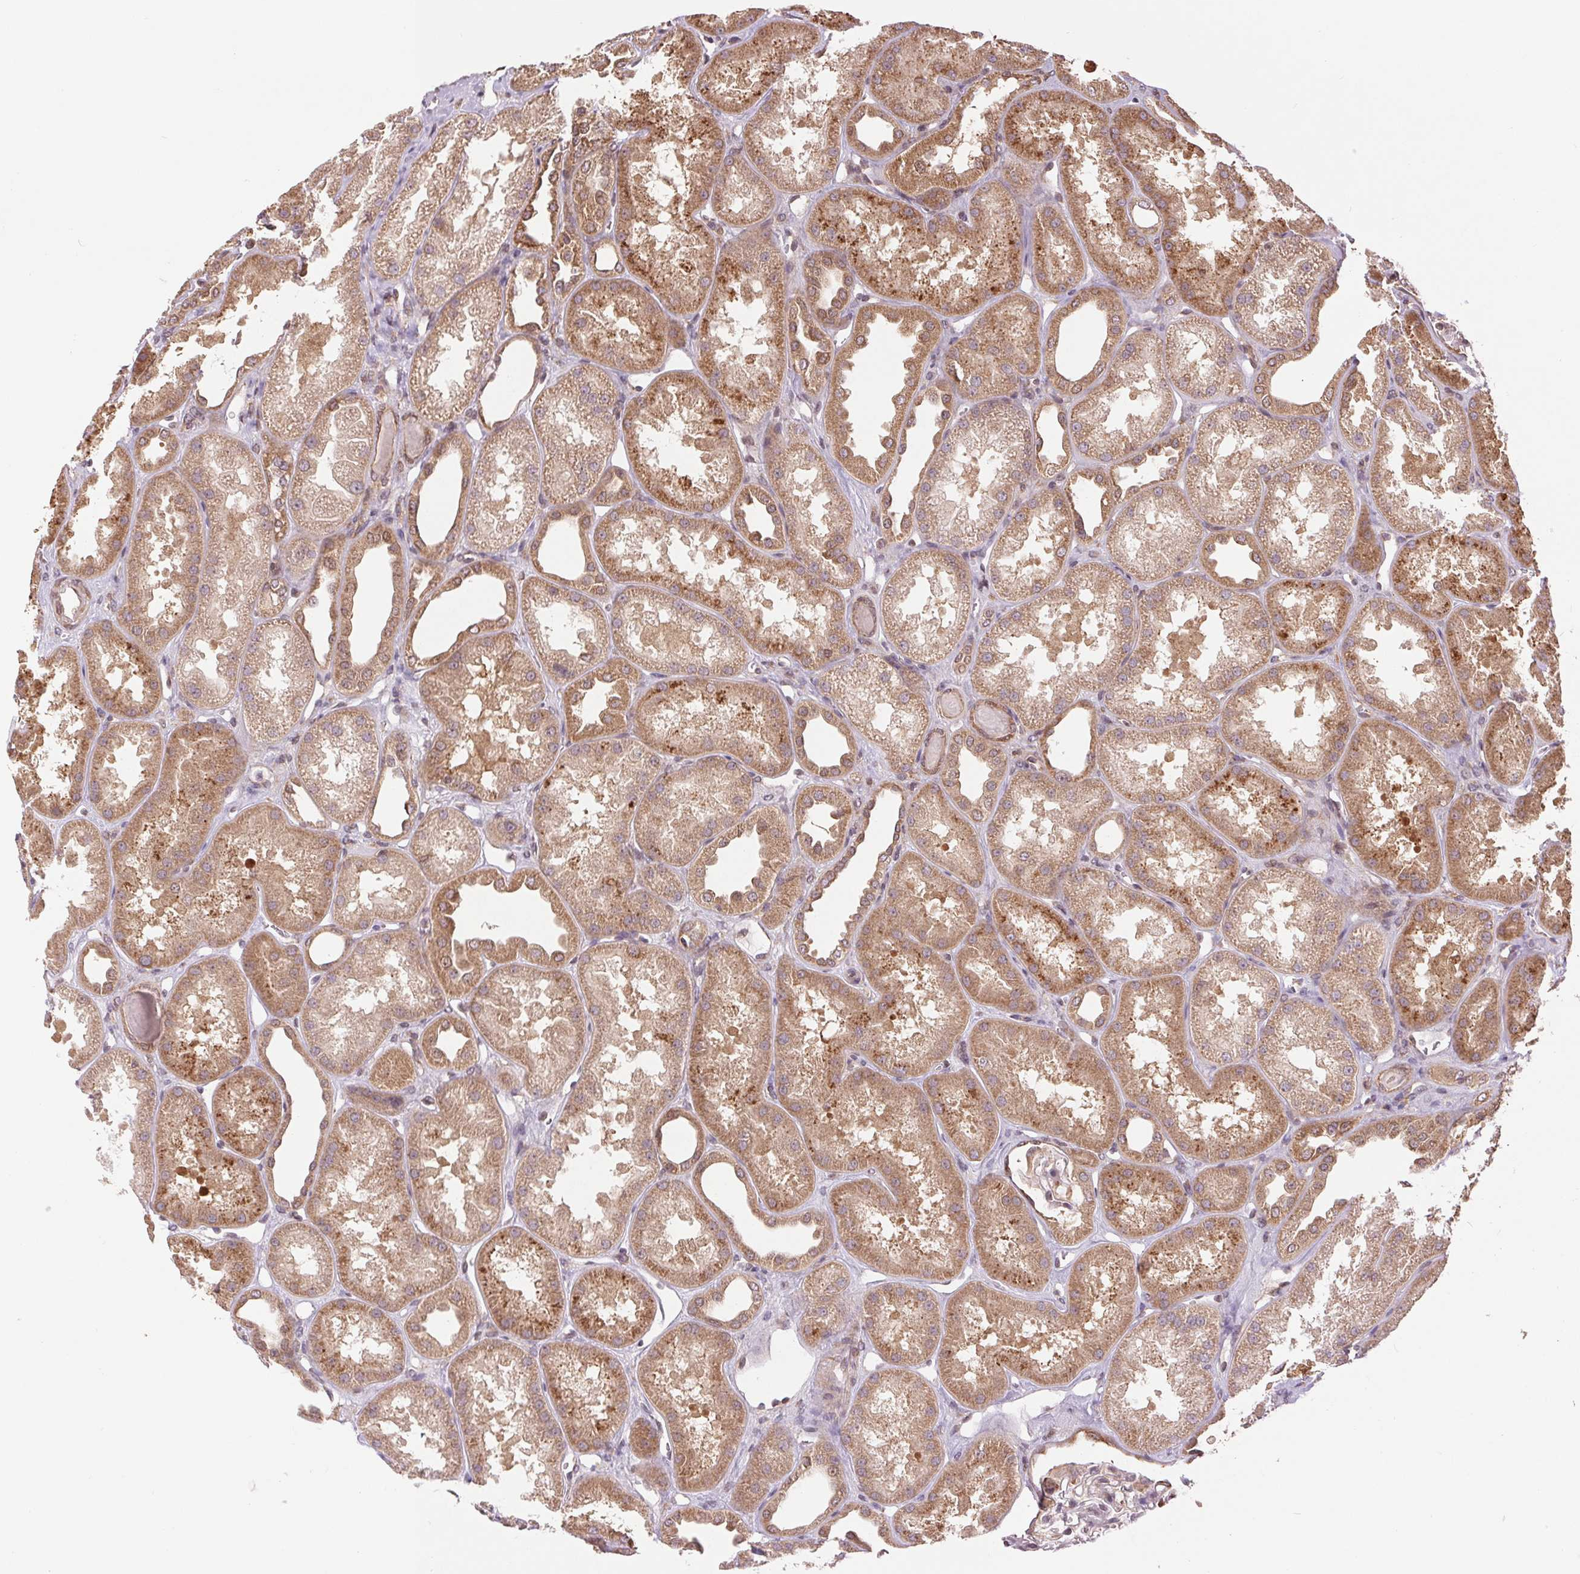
{"staining": {"intensity": "moderate", "quantity": "<25%", "location": "cytoplasmic/membranous,nuclear"}, "tissue": "kidney", "cell_type": "Cells in glomeruli", "image_type": "normal", "snomed": [{"axis": "morphology", "description": "Normal tissue, NOS"}, {"axis": "topography", "description": "Kidney"}], "caption": "Cells in glomeruli demonstrate moderate cytoplasmic/membranous,nuclear staining in about <25% of cells in unremarkable kidney. The staining is performed using DAB brown chromogen to label protein expression. The nuclei are counter-stained blue using hematoxylin.", "gene": "BTF3L4", "patient": {"sex": "male", "age": 61}}